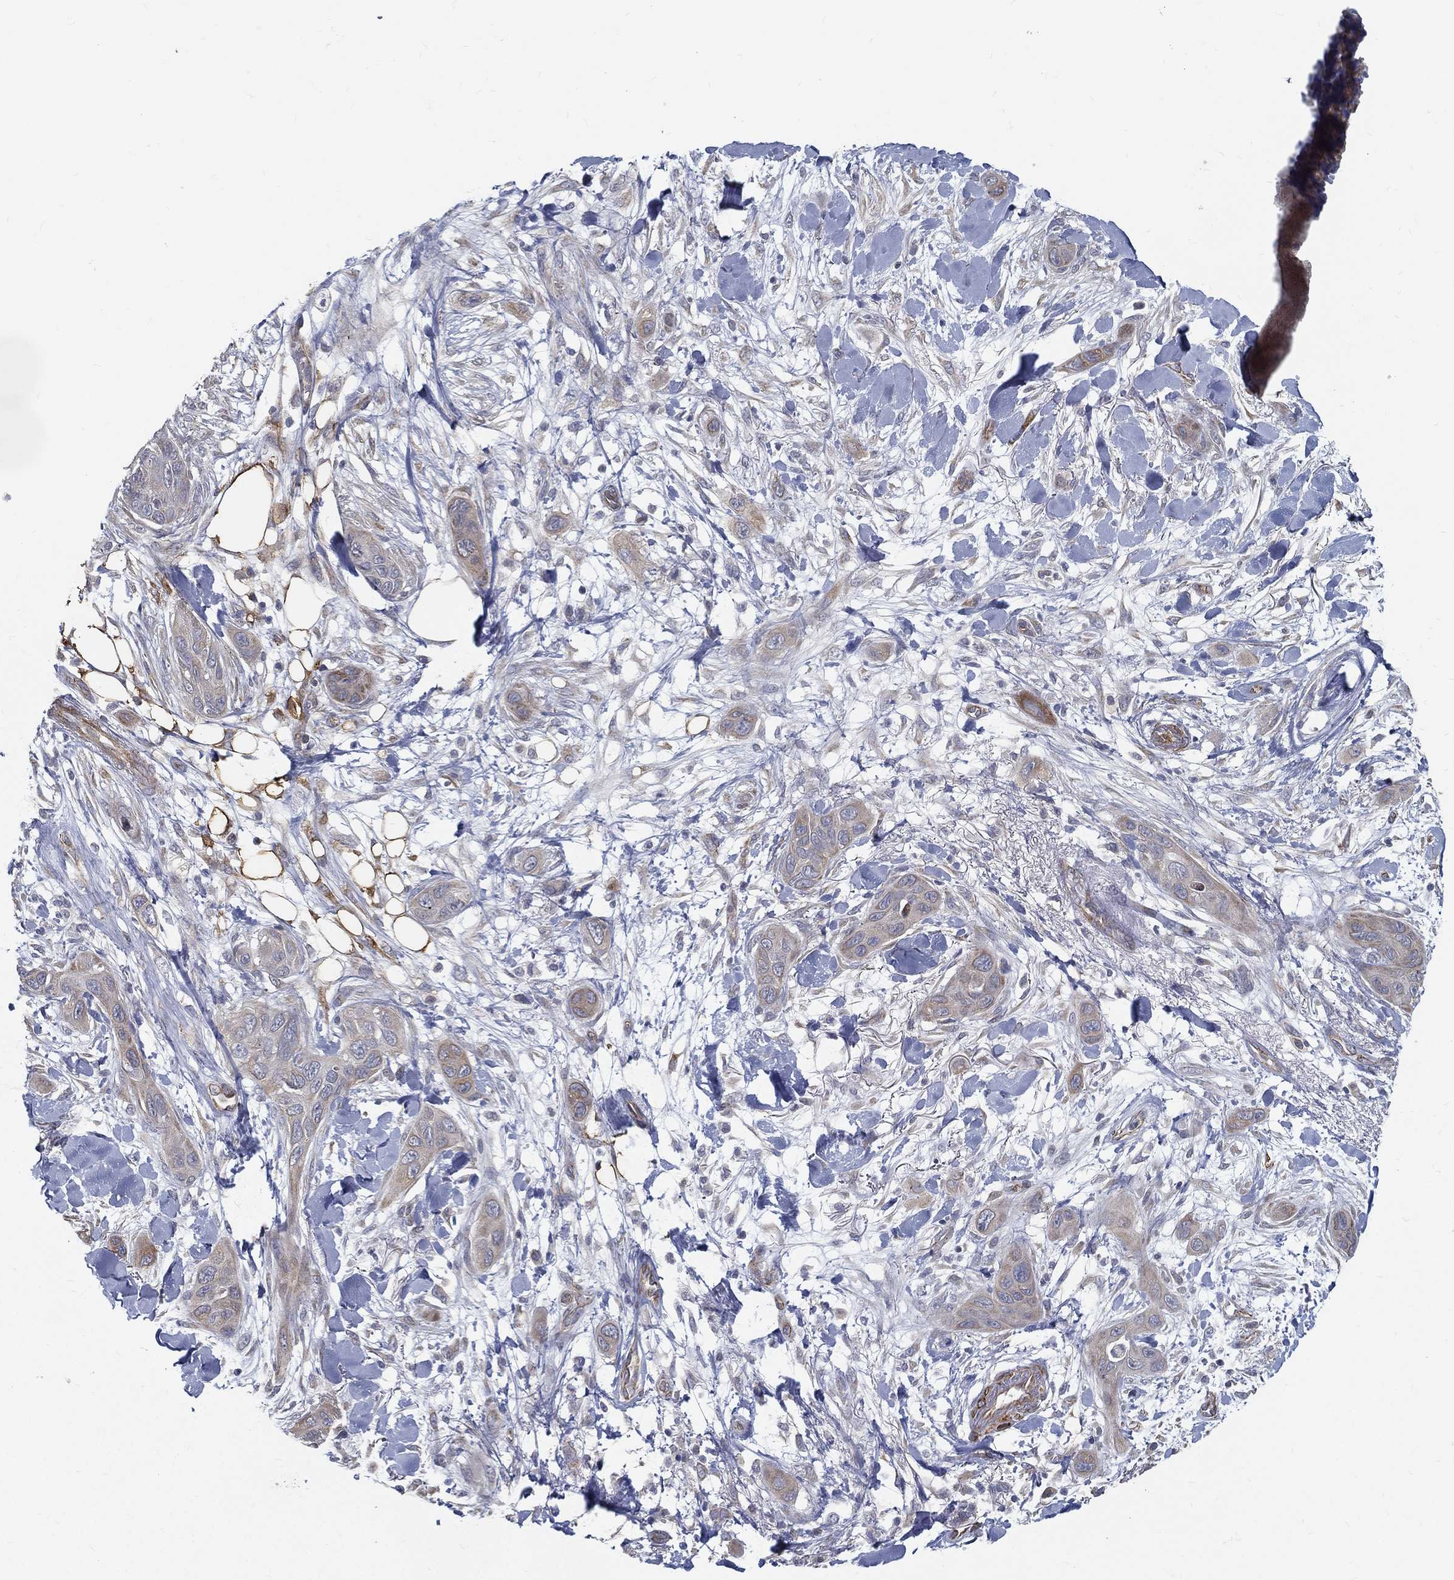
{"staining": {"intensity": "weak", "quantity": "25%-75%", "location": "cytoplasmic/membranous"}, "tissue": "skin cancer", "cell_type": "Tumor cells", "image_type": "cancer", "snomed": [{"axis": "morphology", "description": "Squamous cell carcinoma, NOS"}, {"axis": "topography", "description": "Skin"}], "caption": "Approximately 25%-75% of tumor cells in human squamous cell carcinoma (skin) display weak cytoplasmic/membranous protein expression as visualized by brown immunohistochemical staining.", "gene": "LRRC56", "patient": {"sex": "male", "age": 78}}